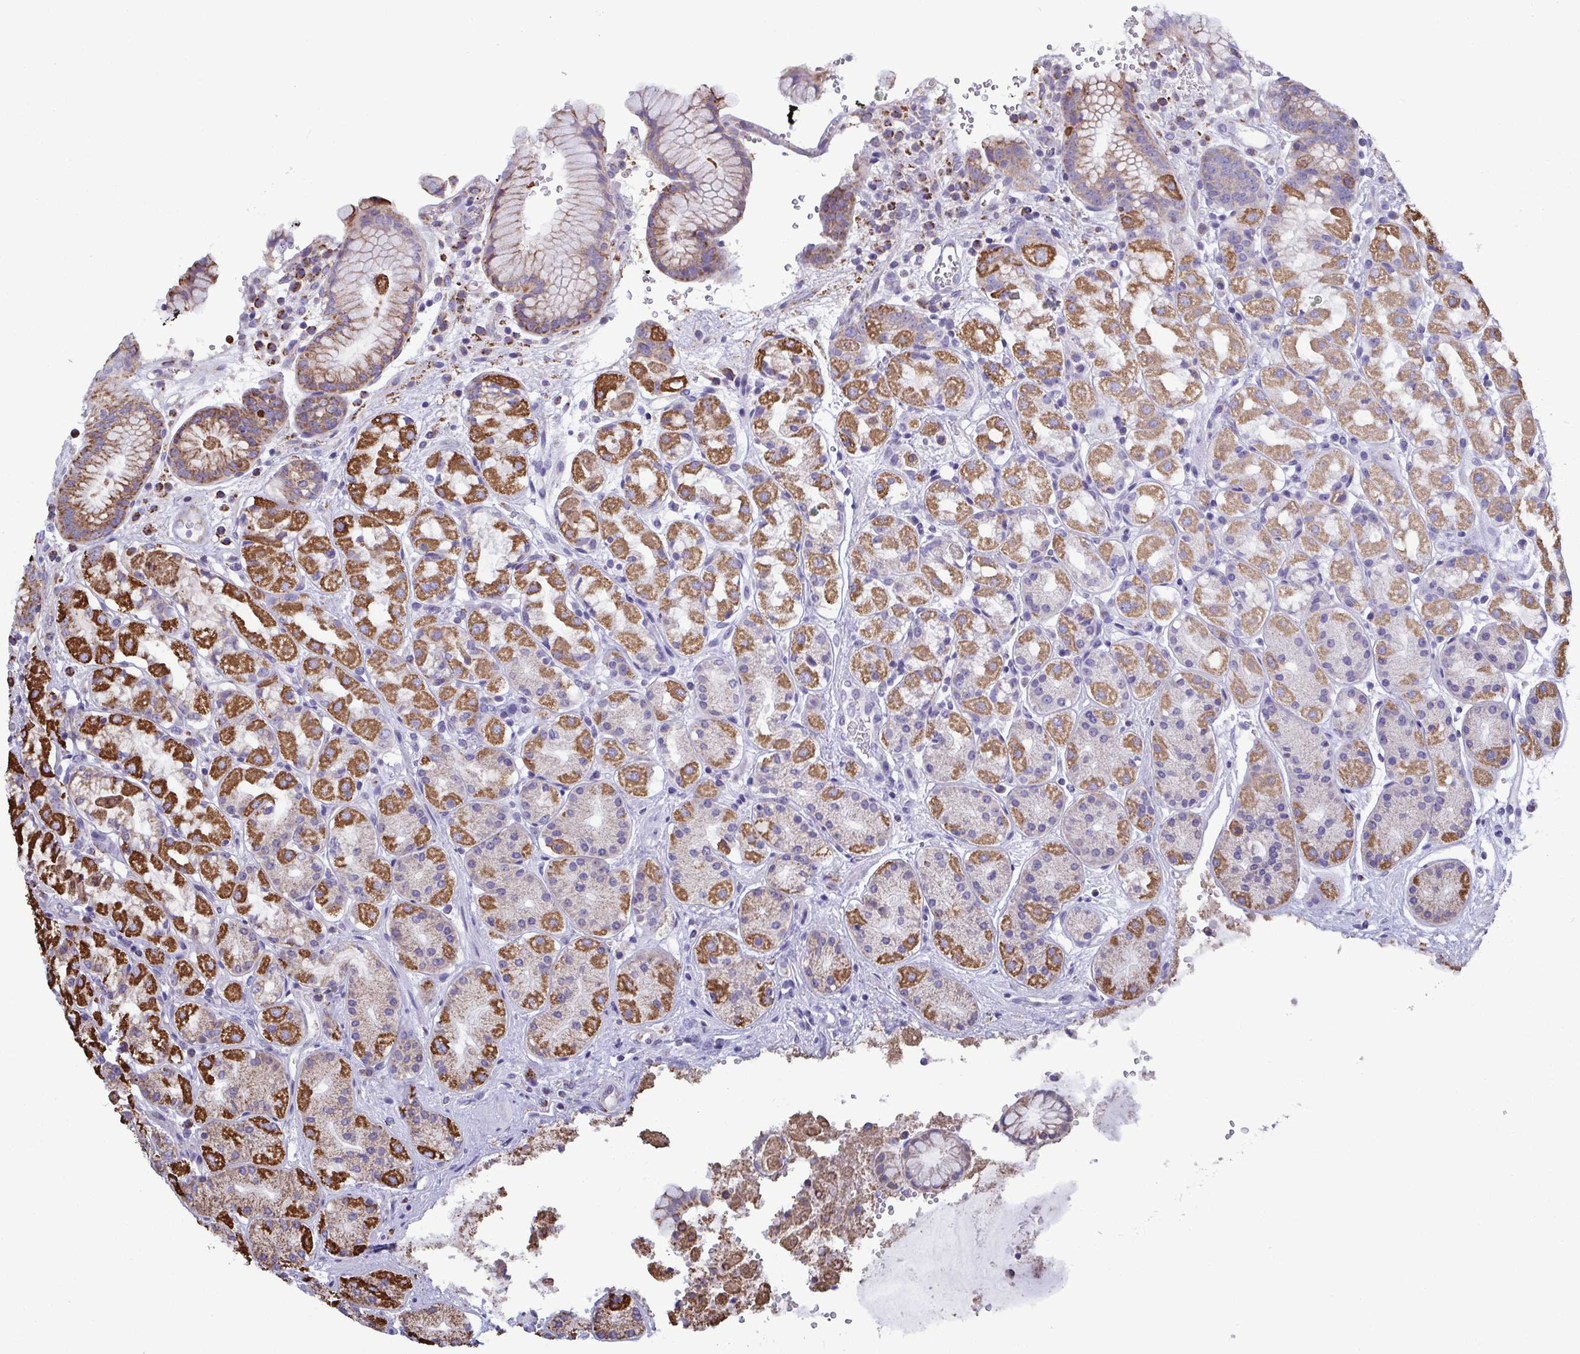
{"staining": {"intensity": "strong", "quantity": "25%-75%", "location": "cytoplasmic/membranous"}, "tissue": "stomach", "cell_type": "Glandular cells", "image_type": "normal", "snomed": [{"axis": "morphology", "description": "Normal tissue, NOS"}, {"axis": "topography", "description": "Stomach"}, {"axis": "topography", "description": "Stomach, lower"}], "caption": "Stomach stained with a brown dye shows strong cytoplasmic/membranous positive positivity in approximately 25%-75% of glandular cells.", "gene": "CSDE1", "patient": {"sex": "female", "age": 56}}